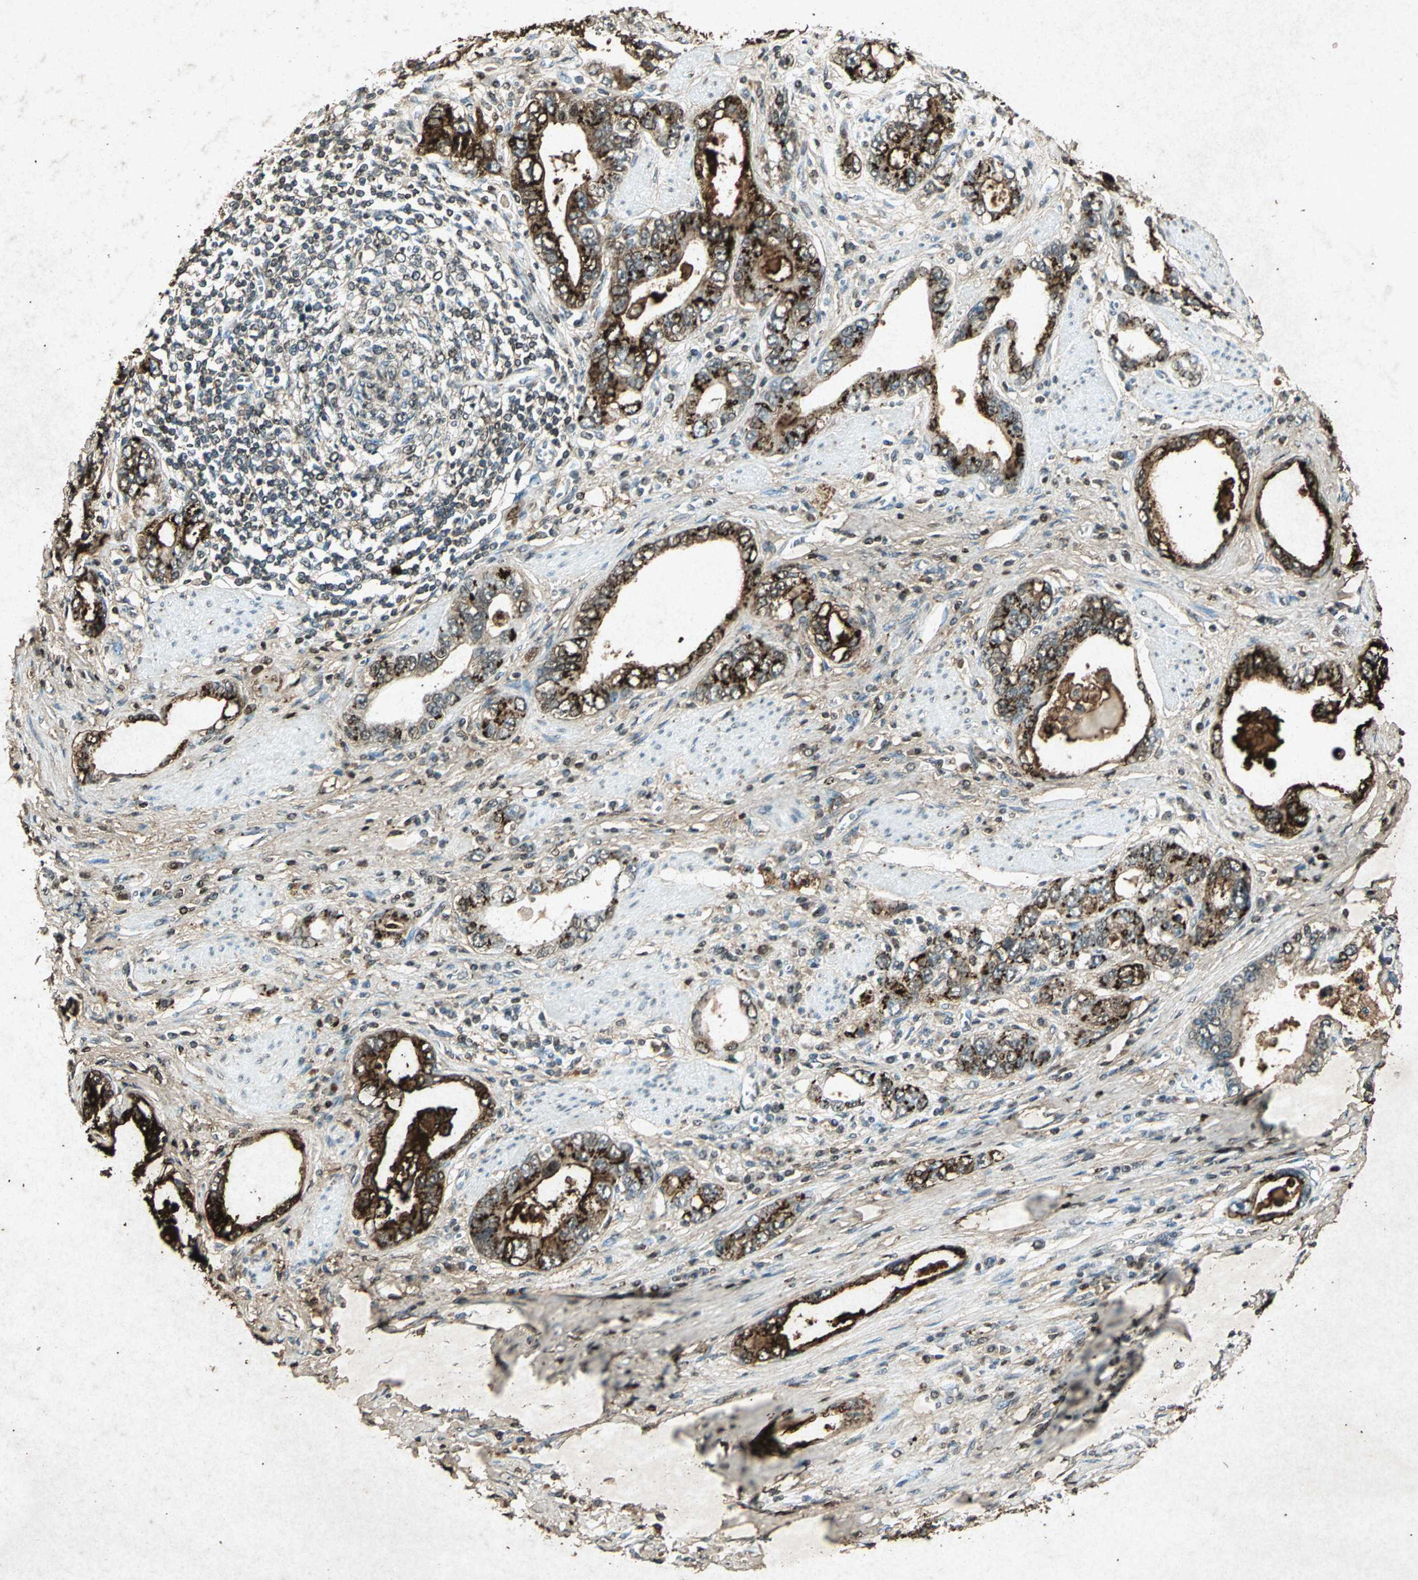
{"staining": {"intensity": "strong", "quantity": ">75%", "location": "cytoplasmic/membranous"}, "tissue": "stomach cancer", "cell_type": "Tumor cells", "image_type": "cancer", "snomed": [{"axis": "morphology", "description": "Adenocarcinoma, NOS"}, {"axis": "topography", "description": "Stomach, lower"}], "caption": "Strong cytoplasmic/membranous positivity is appreciated in approximately >75% of tumor cells in stomach adenocarcinoma.", "gene": "PSEN1", "patient": {"sex": "female", "age": 93}}